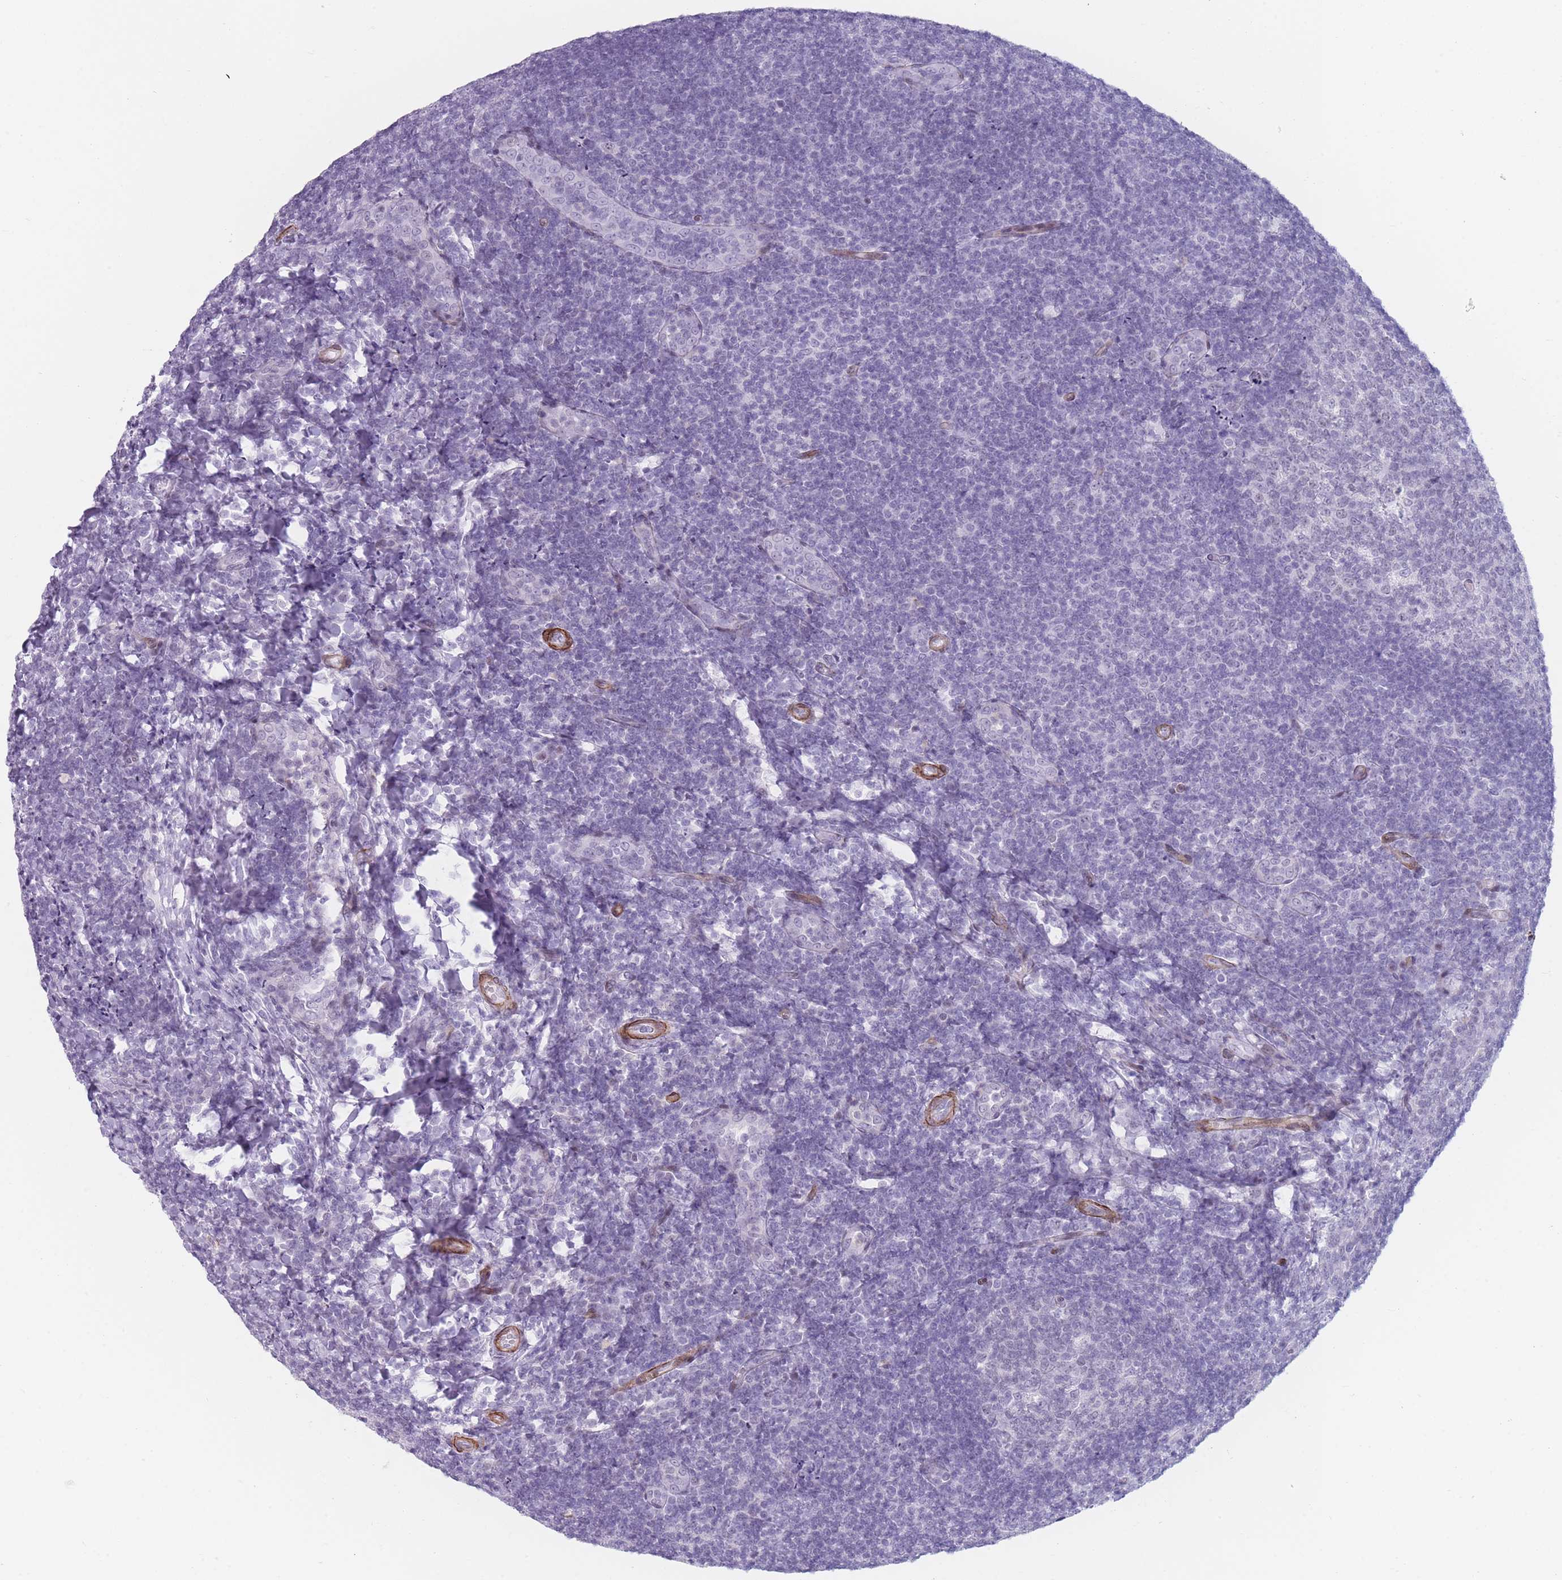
{"staining": {"intensity": "negative", "quantity": "none", "location": "none"}, "tissue": "tonsil", "cell_type": "Germinal center cells", "image_type": "normal", "snomed": [{"axis": "morphology", "description": "Normal tissue, NOS"}, {"axis": "topography", "description": "Tonsil"}], "caption": "IHC histopathology image of benign tonsil: human tonsil stained with DAB (3,3'-diaminobenzidine) displays no significant protein expression in germinal center cells.", "gene": "IFNA10", "patient": {"sex": "male", "age": 17}}